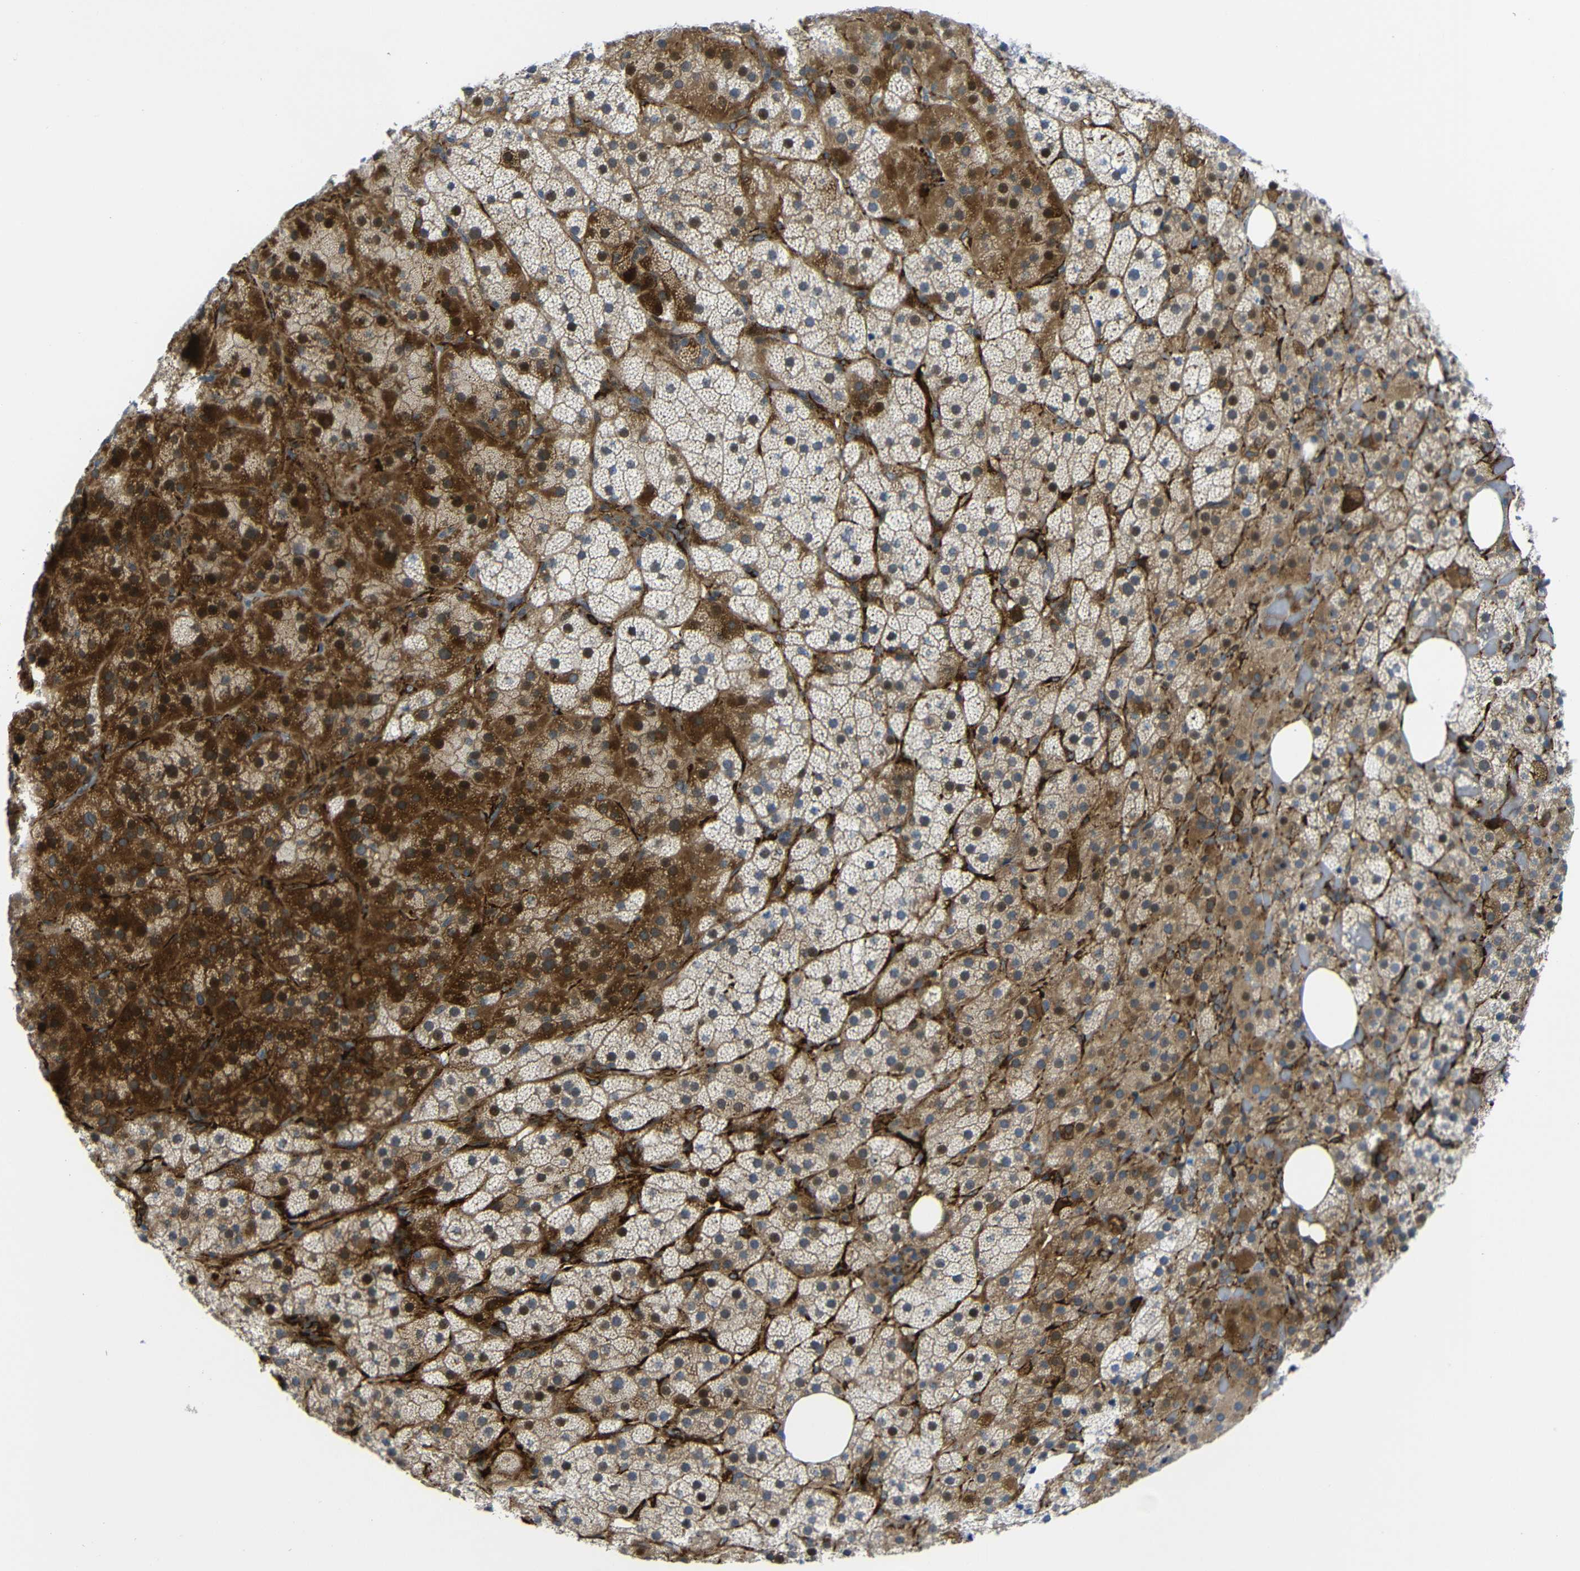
{"staining": {"intensity": "moderate", "quantity": "25%-75%", "location": "cytoplasmic/membranous"}, "tissue": "adrenal gland", "cell_type": "Glandular cells", "image_type": "normal", "snomed": [{"axis": "morphology", "description": "Normal tissue, NOS"}, {"axis": "topography", "description": "Adrenal gland"}], "caption": "Immunohistochemical staining of normal adrenal gland displays 25%-75% levels of moderate cytoplasmic/membranous protein staining in approximately 25%-75% of glandular cells. The staining was performed using DAB, with brown indicating positive protein expression. Nuclei are stained blue with hematoxylin.", "gene": "PARP14", "patient": {"sex": "female", "age": 59}}